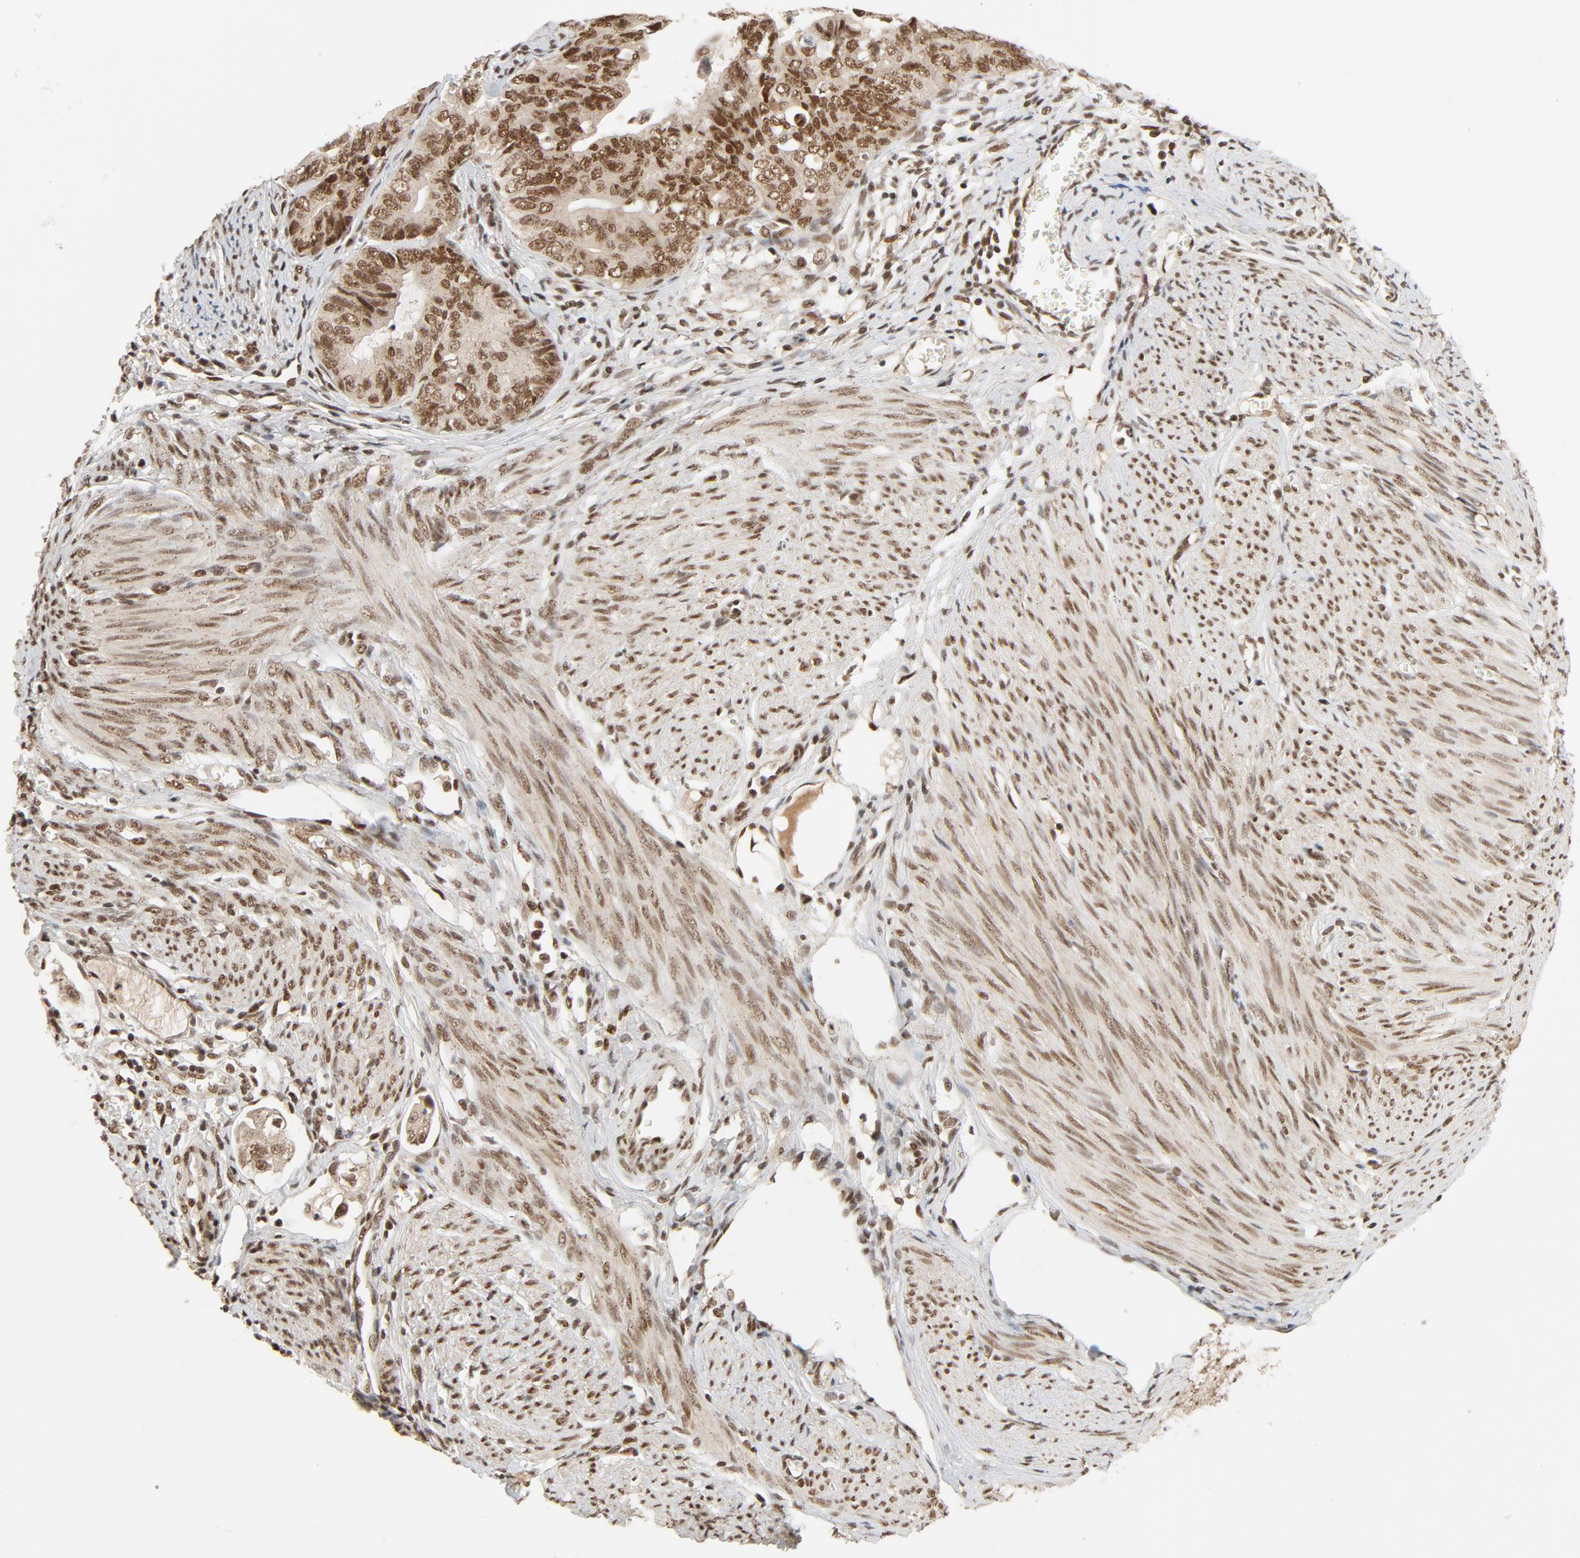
{"staining": {"intensity": "strong", "quantity": ">75%", "location": "nuclear"}, "tissue": "endometrial cancer", "cell_type": "Tumor cells", "image_type": "cancer", "snomed": [{"axis": "morphology", "description": "Adenocarcinoma, NOS"}, {"axis": "topography", "description": "Endometrium"}], "caption": "A high-resolution photomicrograph shows IHC staining of endometrial cancer, which shows strong nuclear positivity in about >75% of tumor cells. (IHC, brightfield microscopy, high magnification).", "gene": "SMARCD1", "patient": {"sex": "female", "age": 75}}